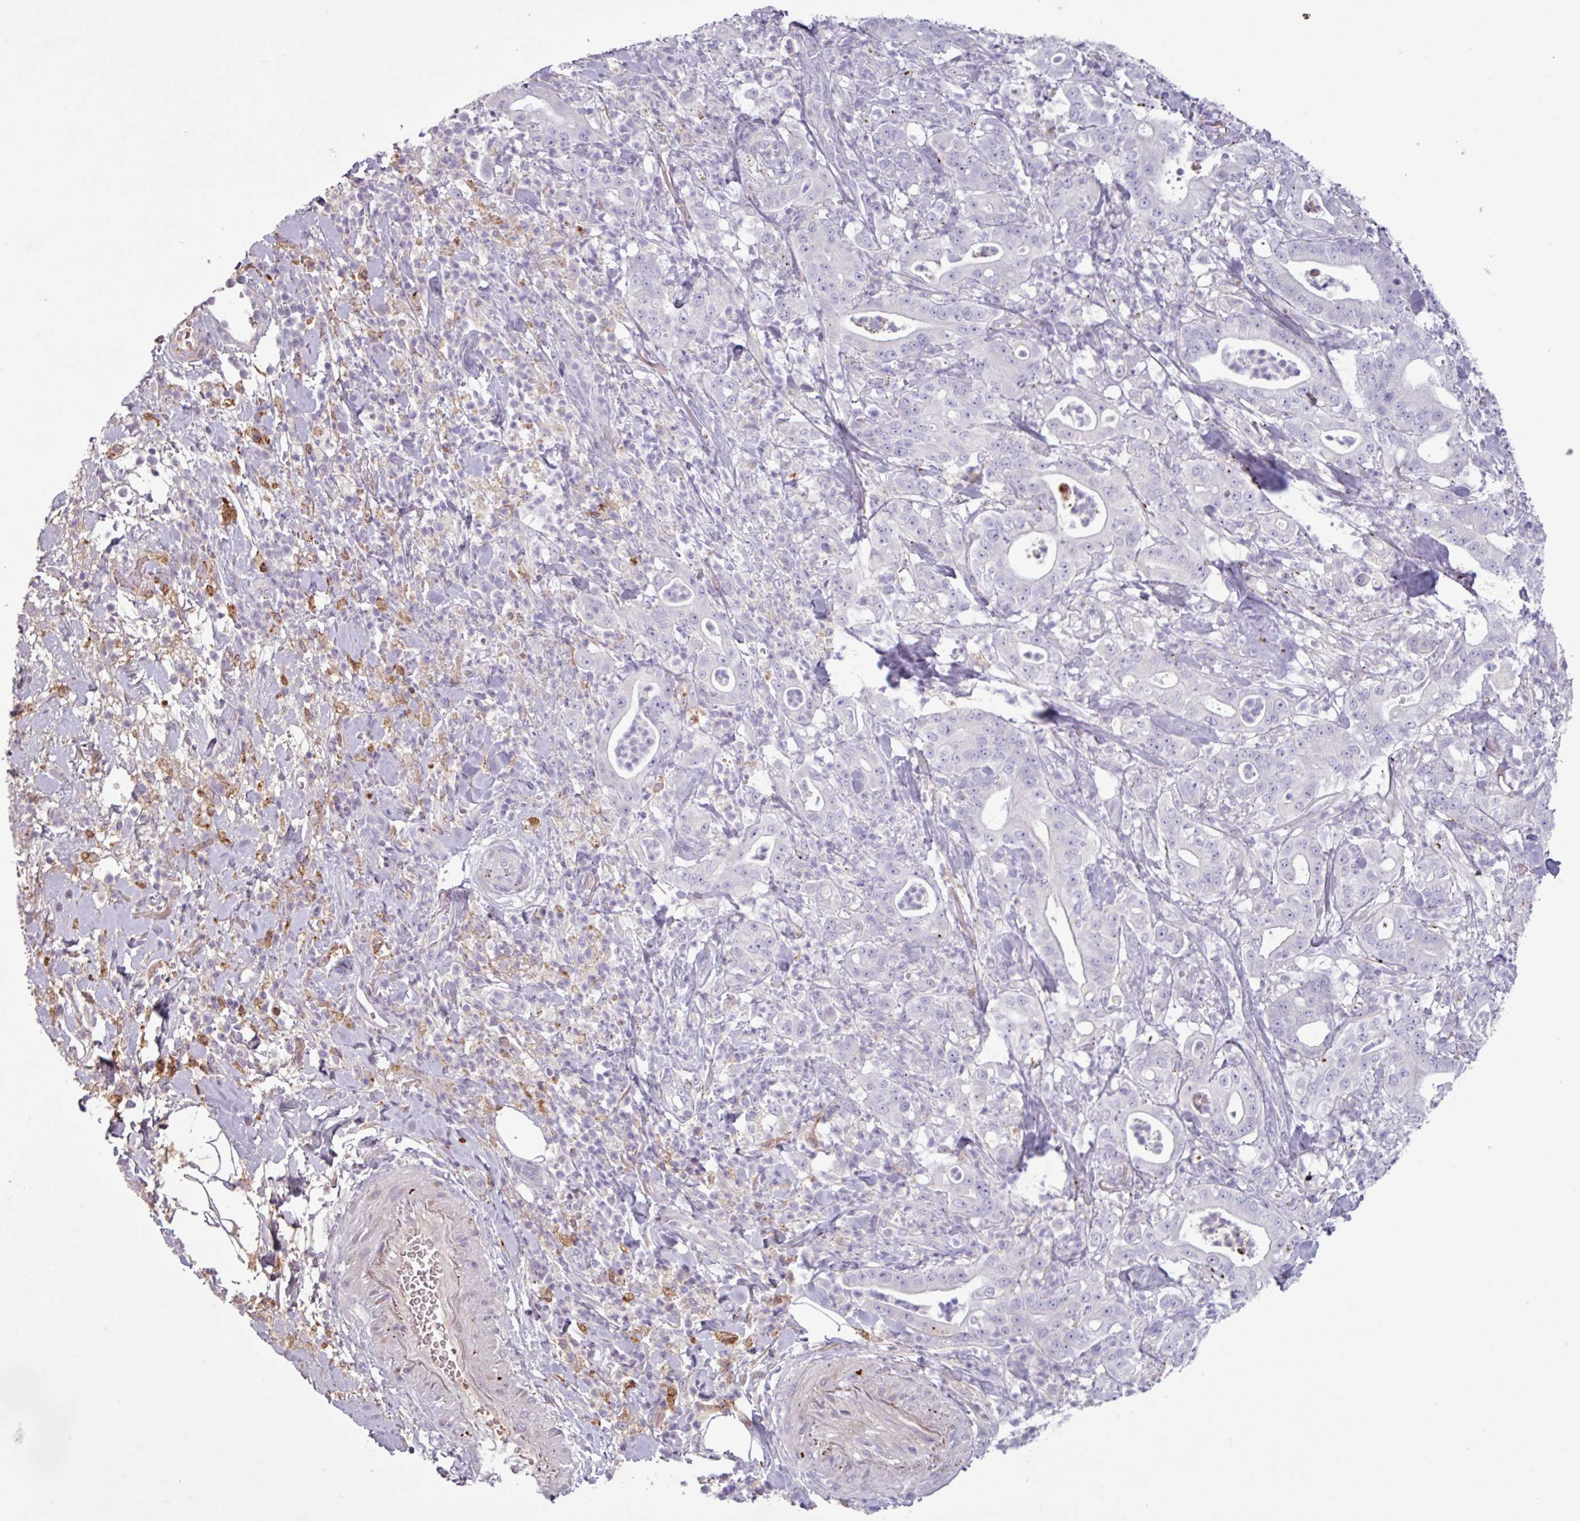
{"staining": {"intensity": "negative", "quantity": "none", "location": "none"}, "tissue": "pancreatic cancer", "cell_type": "Tumor cells", "image_type": "cancer", "snomed": [{"axis": "morphology", "description": "Adenocarcinoma, NOS"}, {"axis": "topography", "description": "Pancreas"}], "caption": "Pancreatic cancer (adenocarcinoma) stained for a protein using immunohistochemistry (IHC) shows no positivity tumor cells.", "gene": "C4B", "patient": {"sex": "male", "age": 71}}